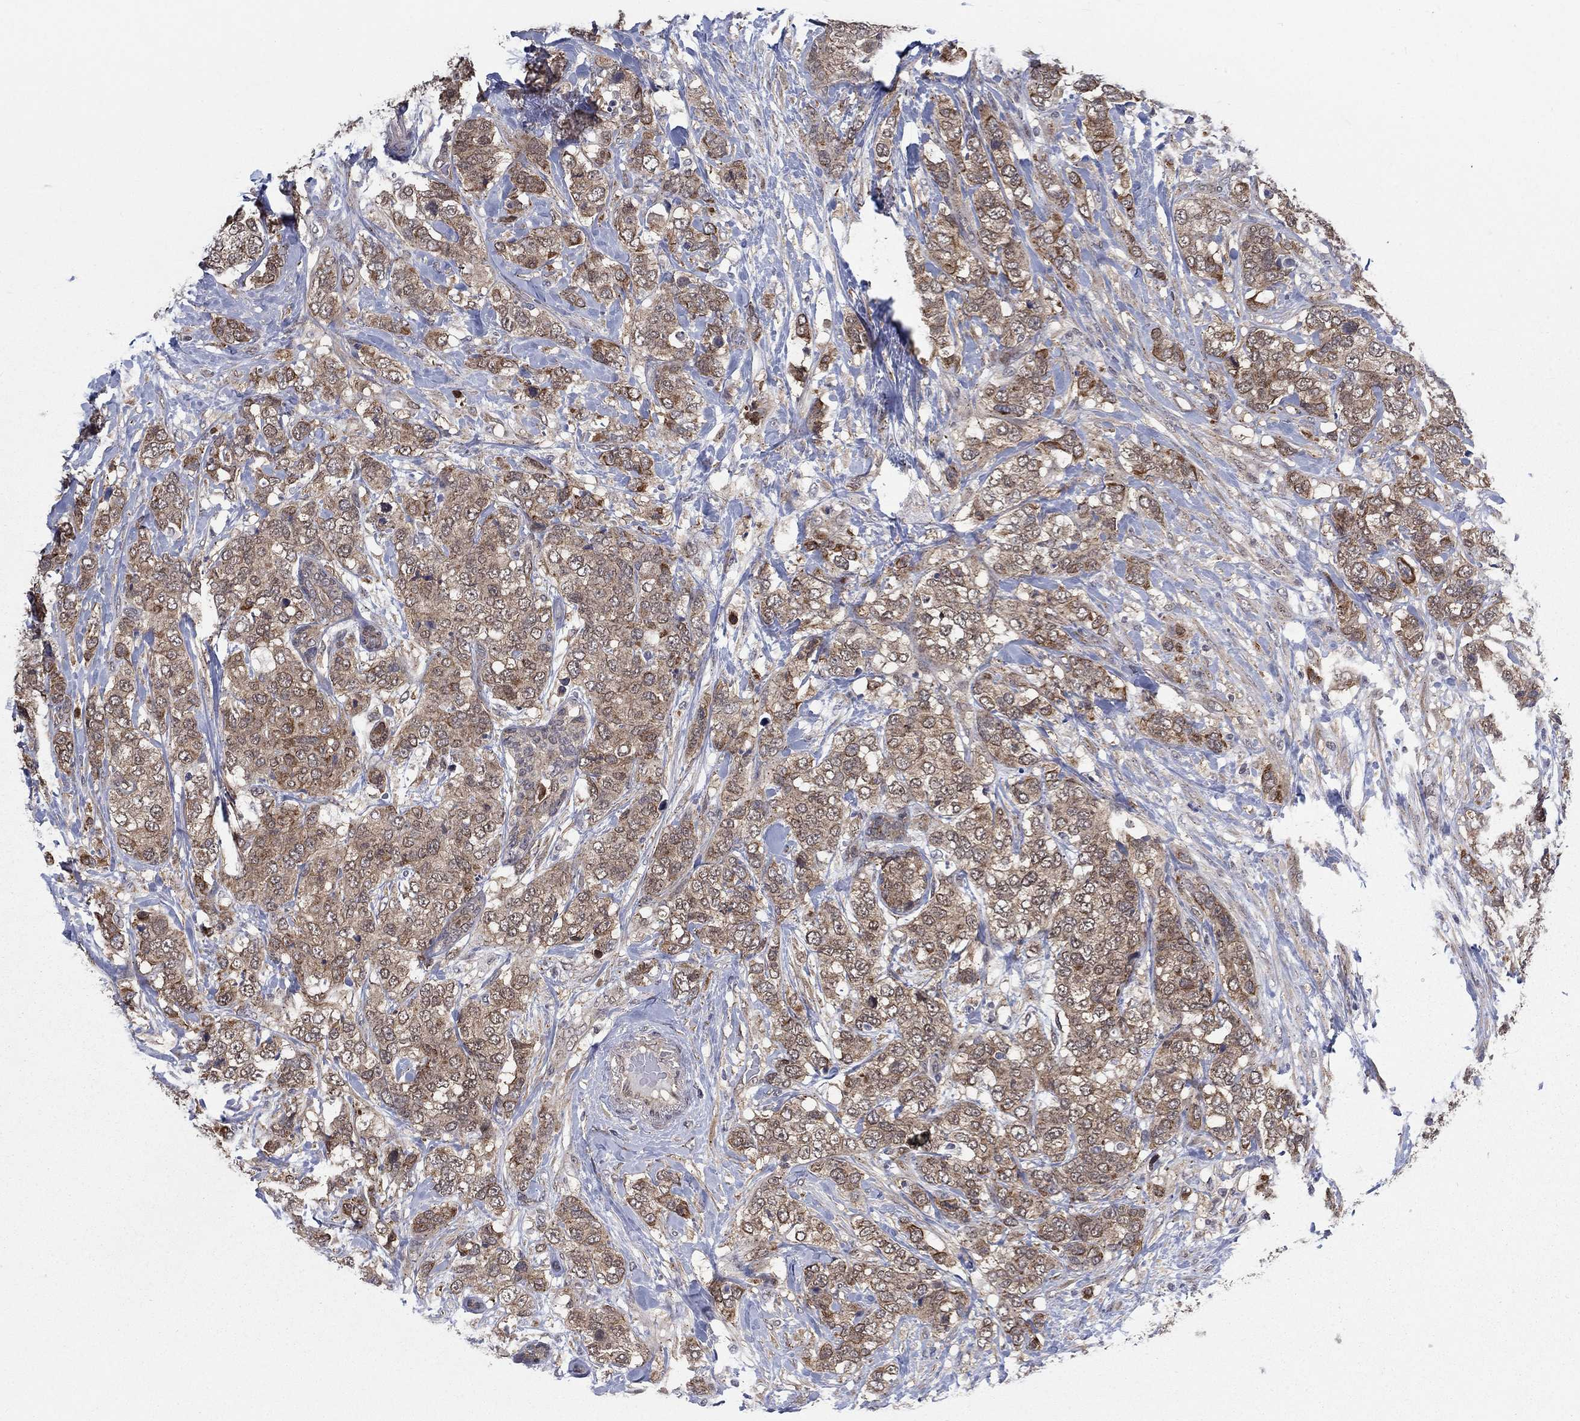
{"staining": {"intensity": "strong", "quantity": "<25%", "location": "cytoplasmic/membranous"}, "tissue": "breast cancer", "cell_type": "Tumor cells", "image_type": "cancer", "snomed": [{"axis": "morphology", "description": "Lobular carcinoma"}, {"axis": "topography", "description": "Breast"}], "caption": "The image reveals immunohistochemical staining of breast cancer. There is strong cytoplasmic/membranous staining is appreciated in about <25% of tumor cells.", "gene": "SH3RF1", "patient": {"sex": "female", "age": 59}}